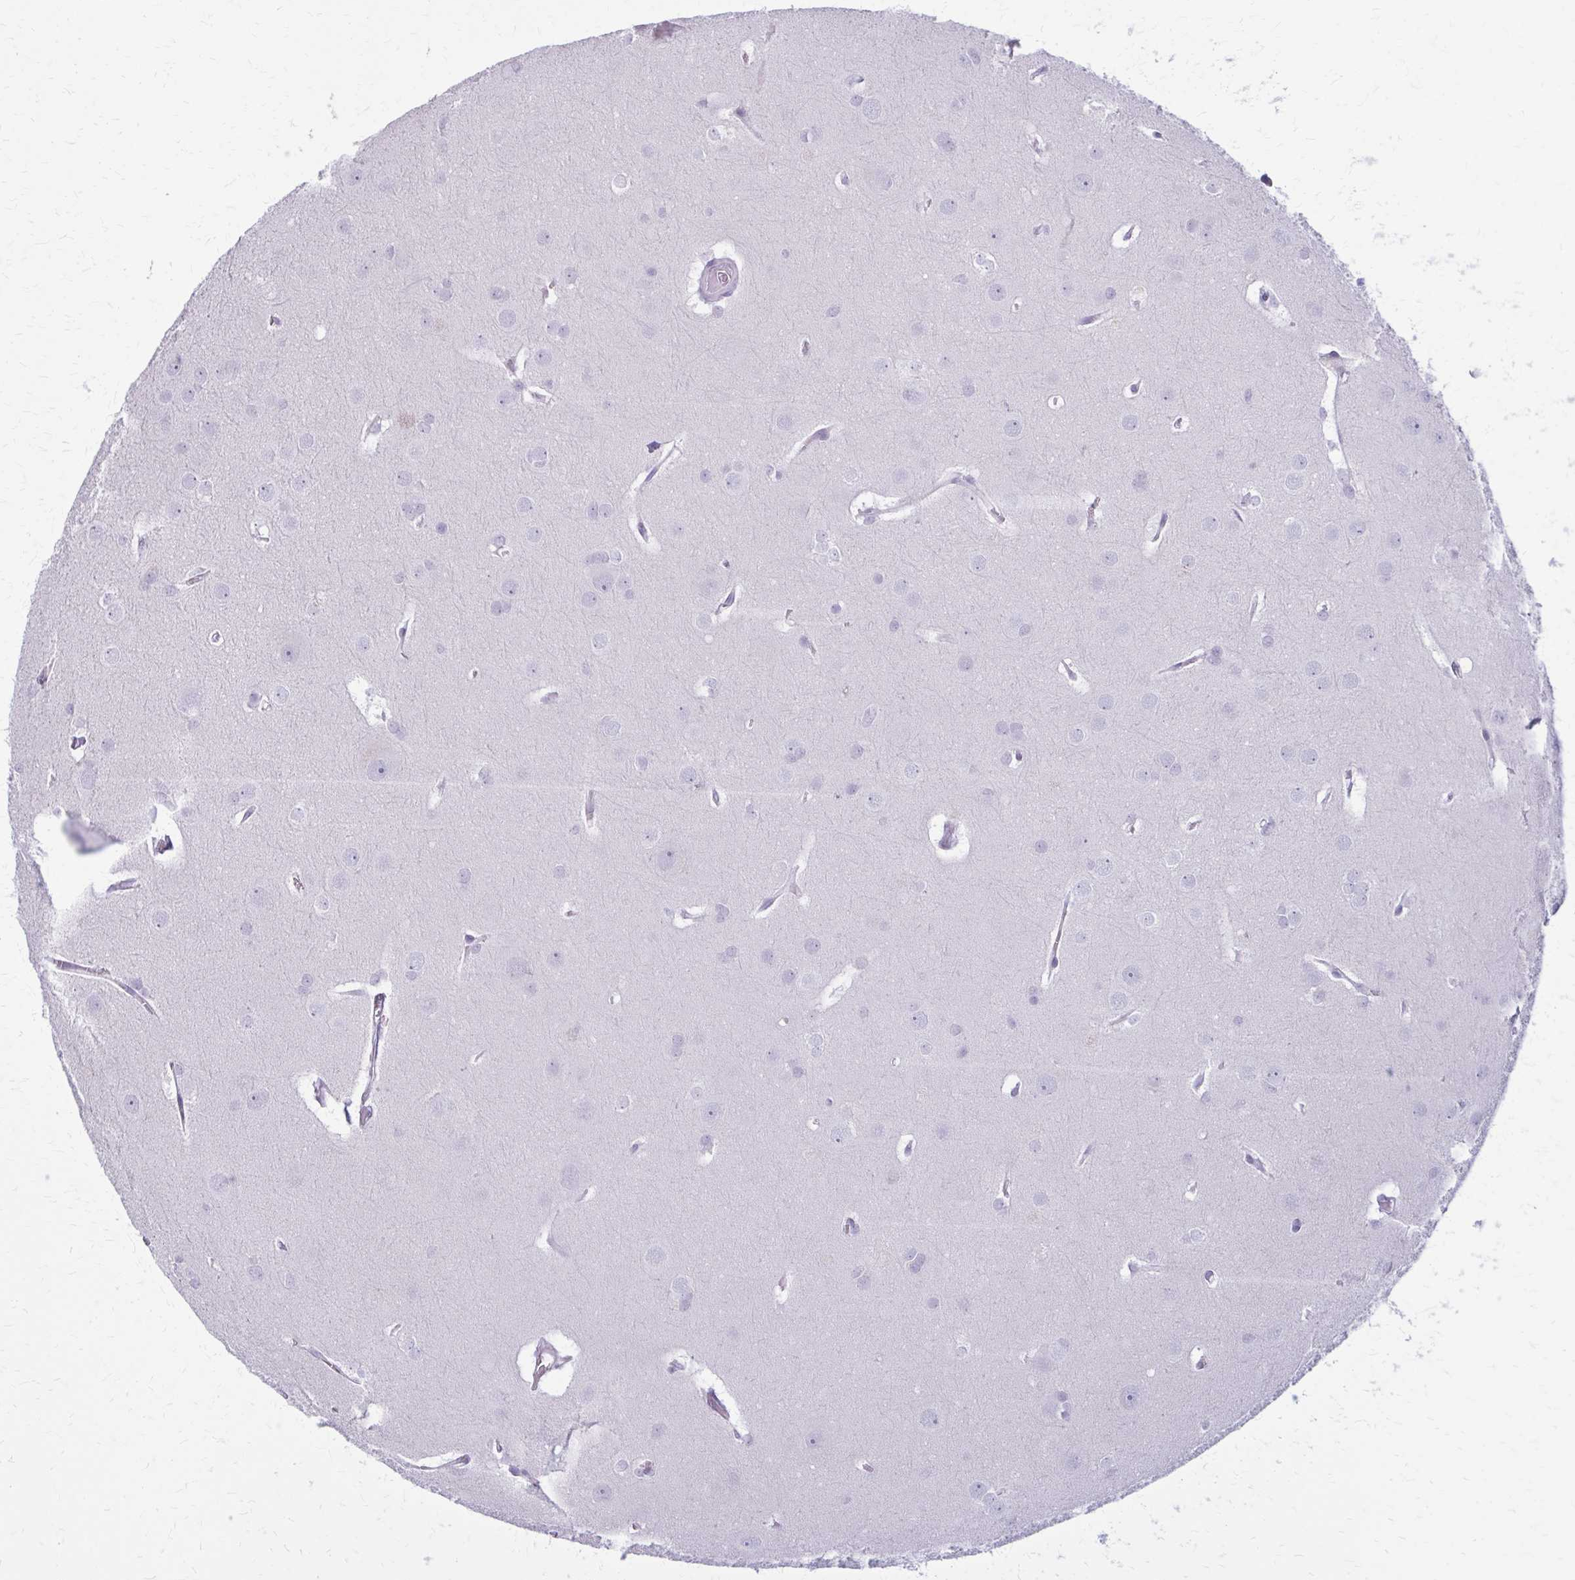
{"staining": {"intensity": "negative", "quantity": "none", "location": "none"}, "tissue": "glioma", "cell_type": "Tumor cells", "image_type": "cancer", "snomed": [{"axis": "morphology", "description": "Glioma, malignant, Low grade"}, {"axis": "topography", "description": "Brain"}], "caption": "IHC of glioma shows no expression in tumor cells. Nuclei are stained in blue.", "gene": "CASQ2", "patient": {"sex": "female", "age": 34}}